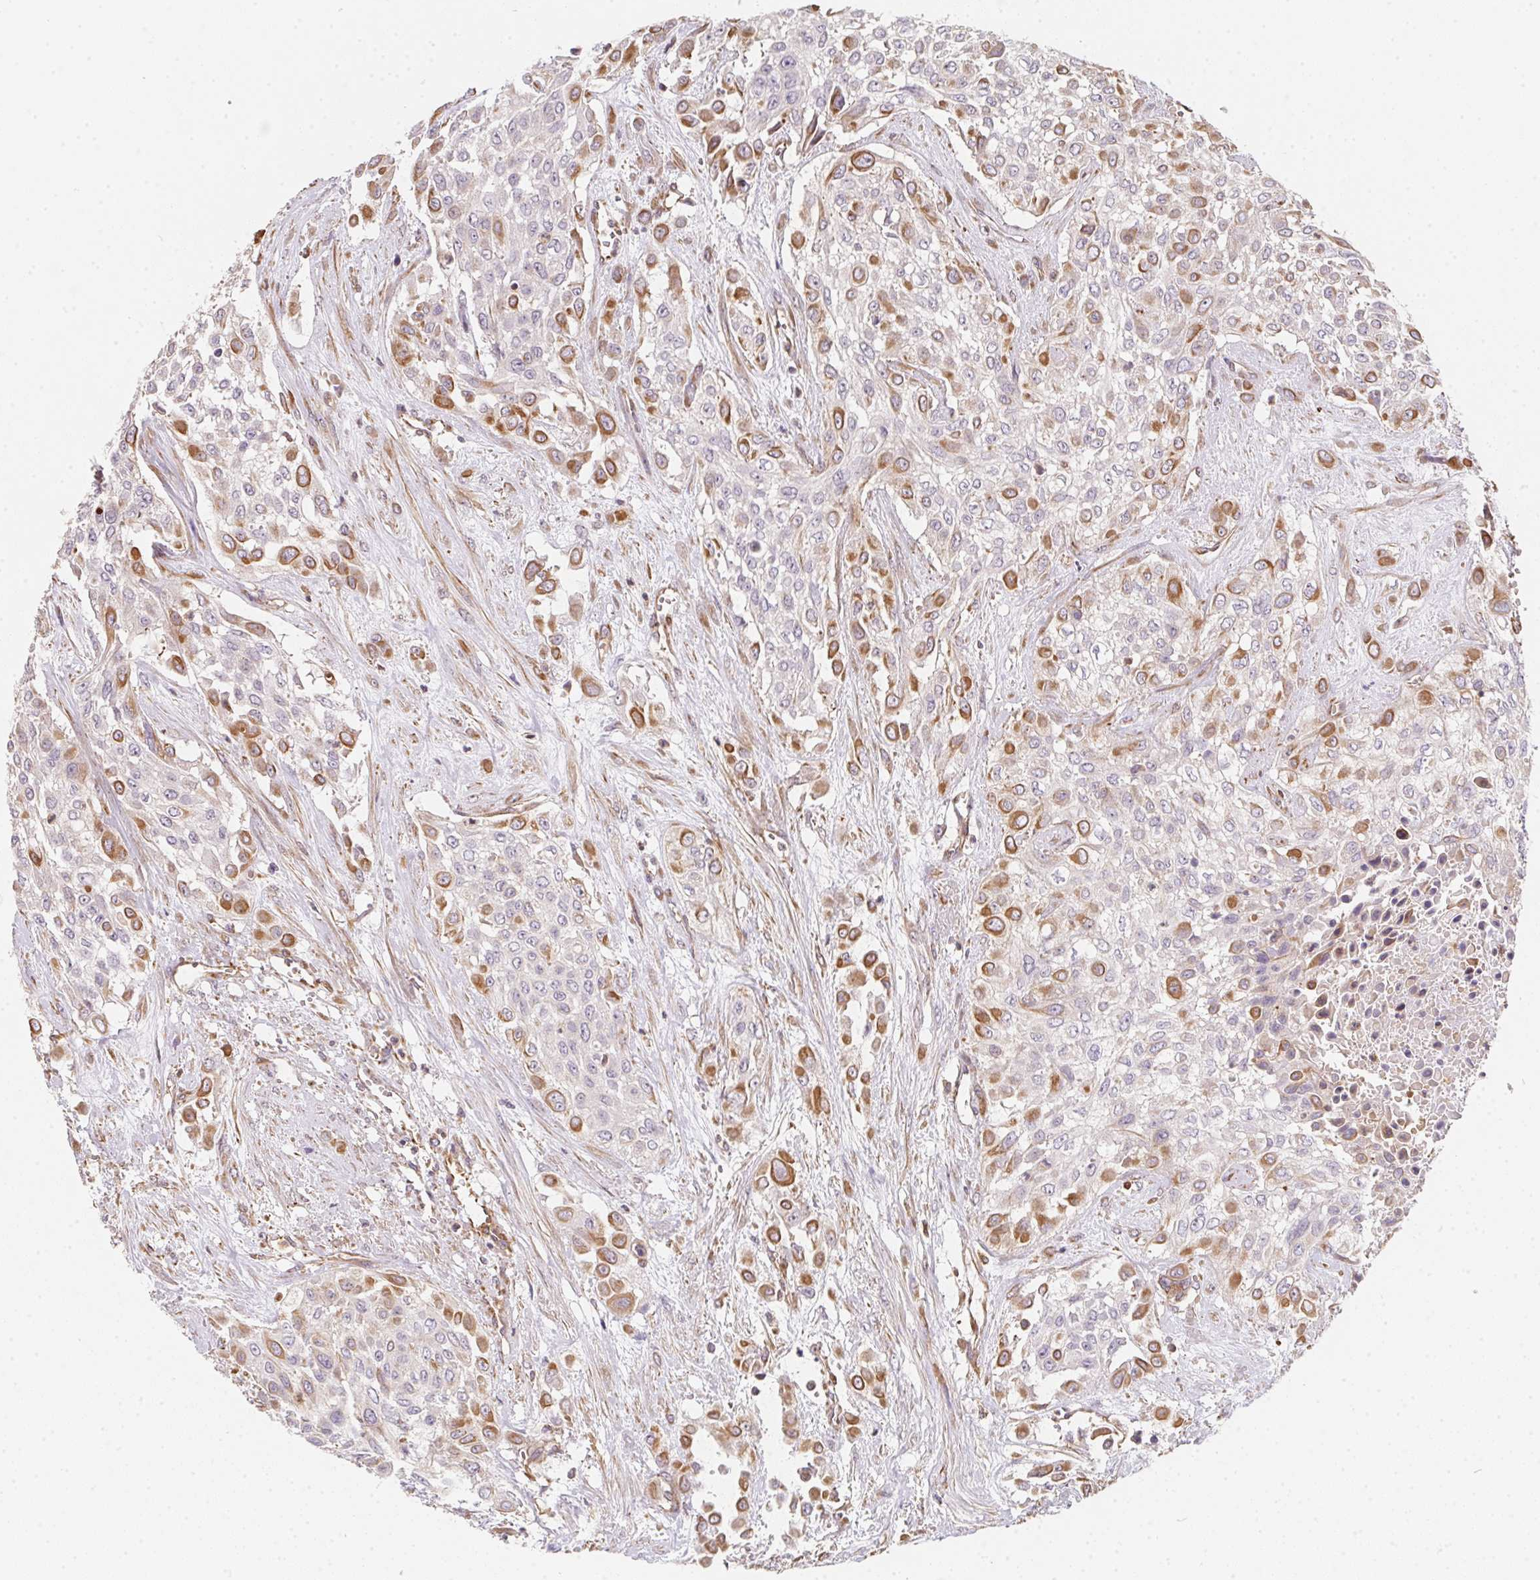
{"staining": {"intensity": "moderate", "quantity": "25%-75%", "location": "cytoplasmic/membranous"}, "tissue": "urothelial cancer", "cell_type": "Tumor cells", "image_type": "cancer", "snomed": [{"axis": "morphology", "description": "Urothelial carcinoma, High grade"}, {"axis": "topography", "description": "Urinary bladder"}], "caption": "DAB (3,3'-diaminobenzidine) immunohistochemical staining of urothelial cancer reveals moderate cytoplasmic/membranous protein staining in about 25%-75% of tumor cells.", "gene": "TBKBP1", "patient": {"sex": "male", "age": 57}}